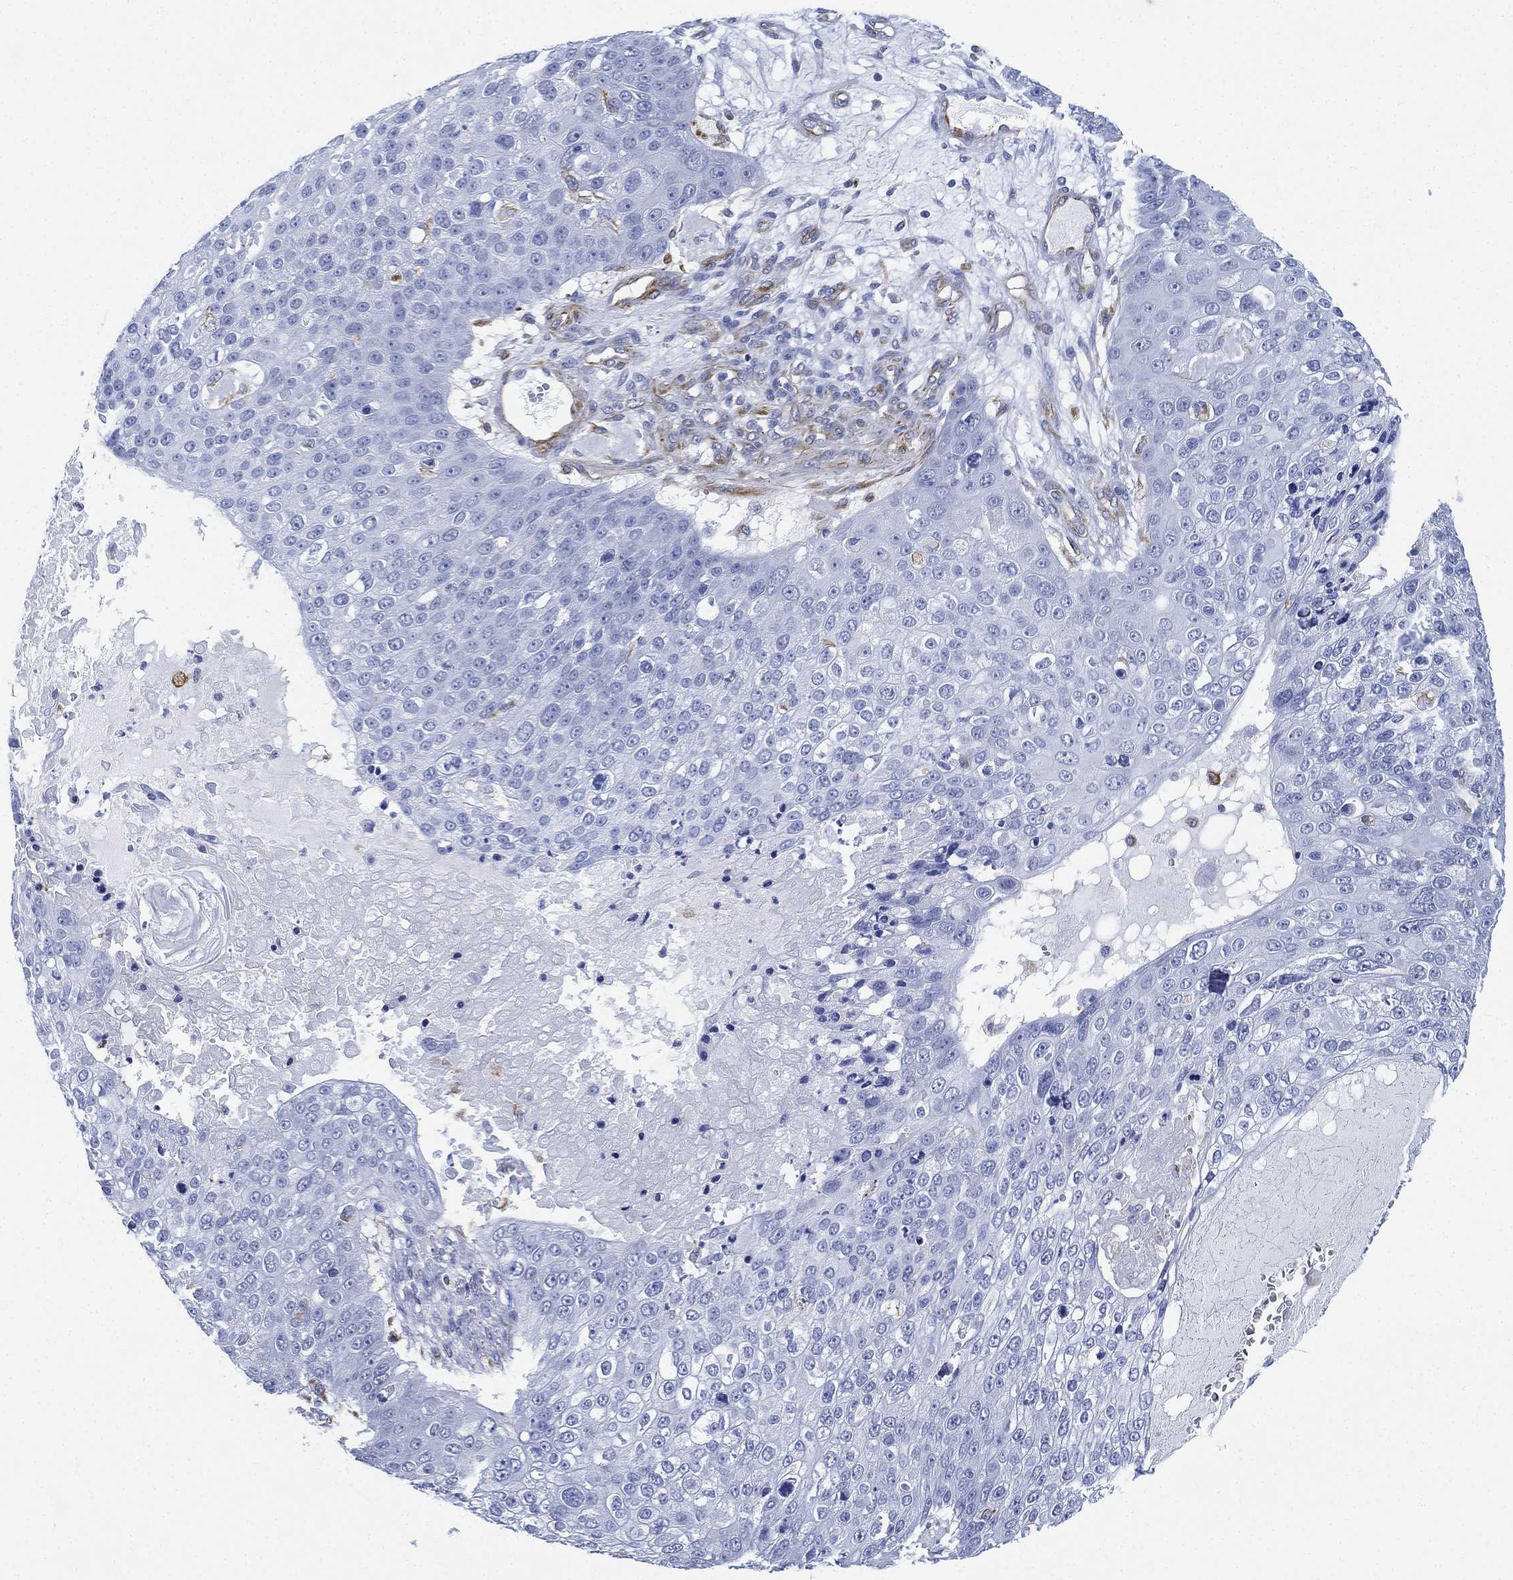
{"staining": {"intensity": "negative", "quantity": "none", "location": "none"}, "tissue": "skin cancer", "cell_type": "Tumor cells", "image_type": "cancer", "snomed": [{"axis": "morphology", "description": "Squamous cell carcinoma, NOS"}, {"axis": "topography", "description": "Skin"}], "caption": "IHC of squamous cell carcinoma (skin) displays no staining in tumor cells.", "gene": "PSKH2", "patient": {"sex": "male", "age": 71}}